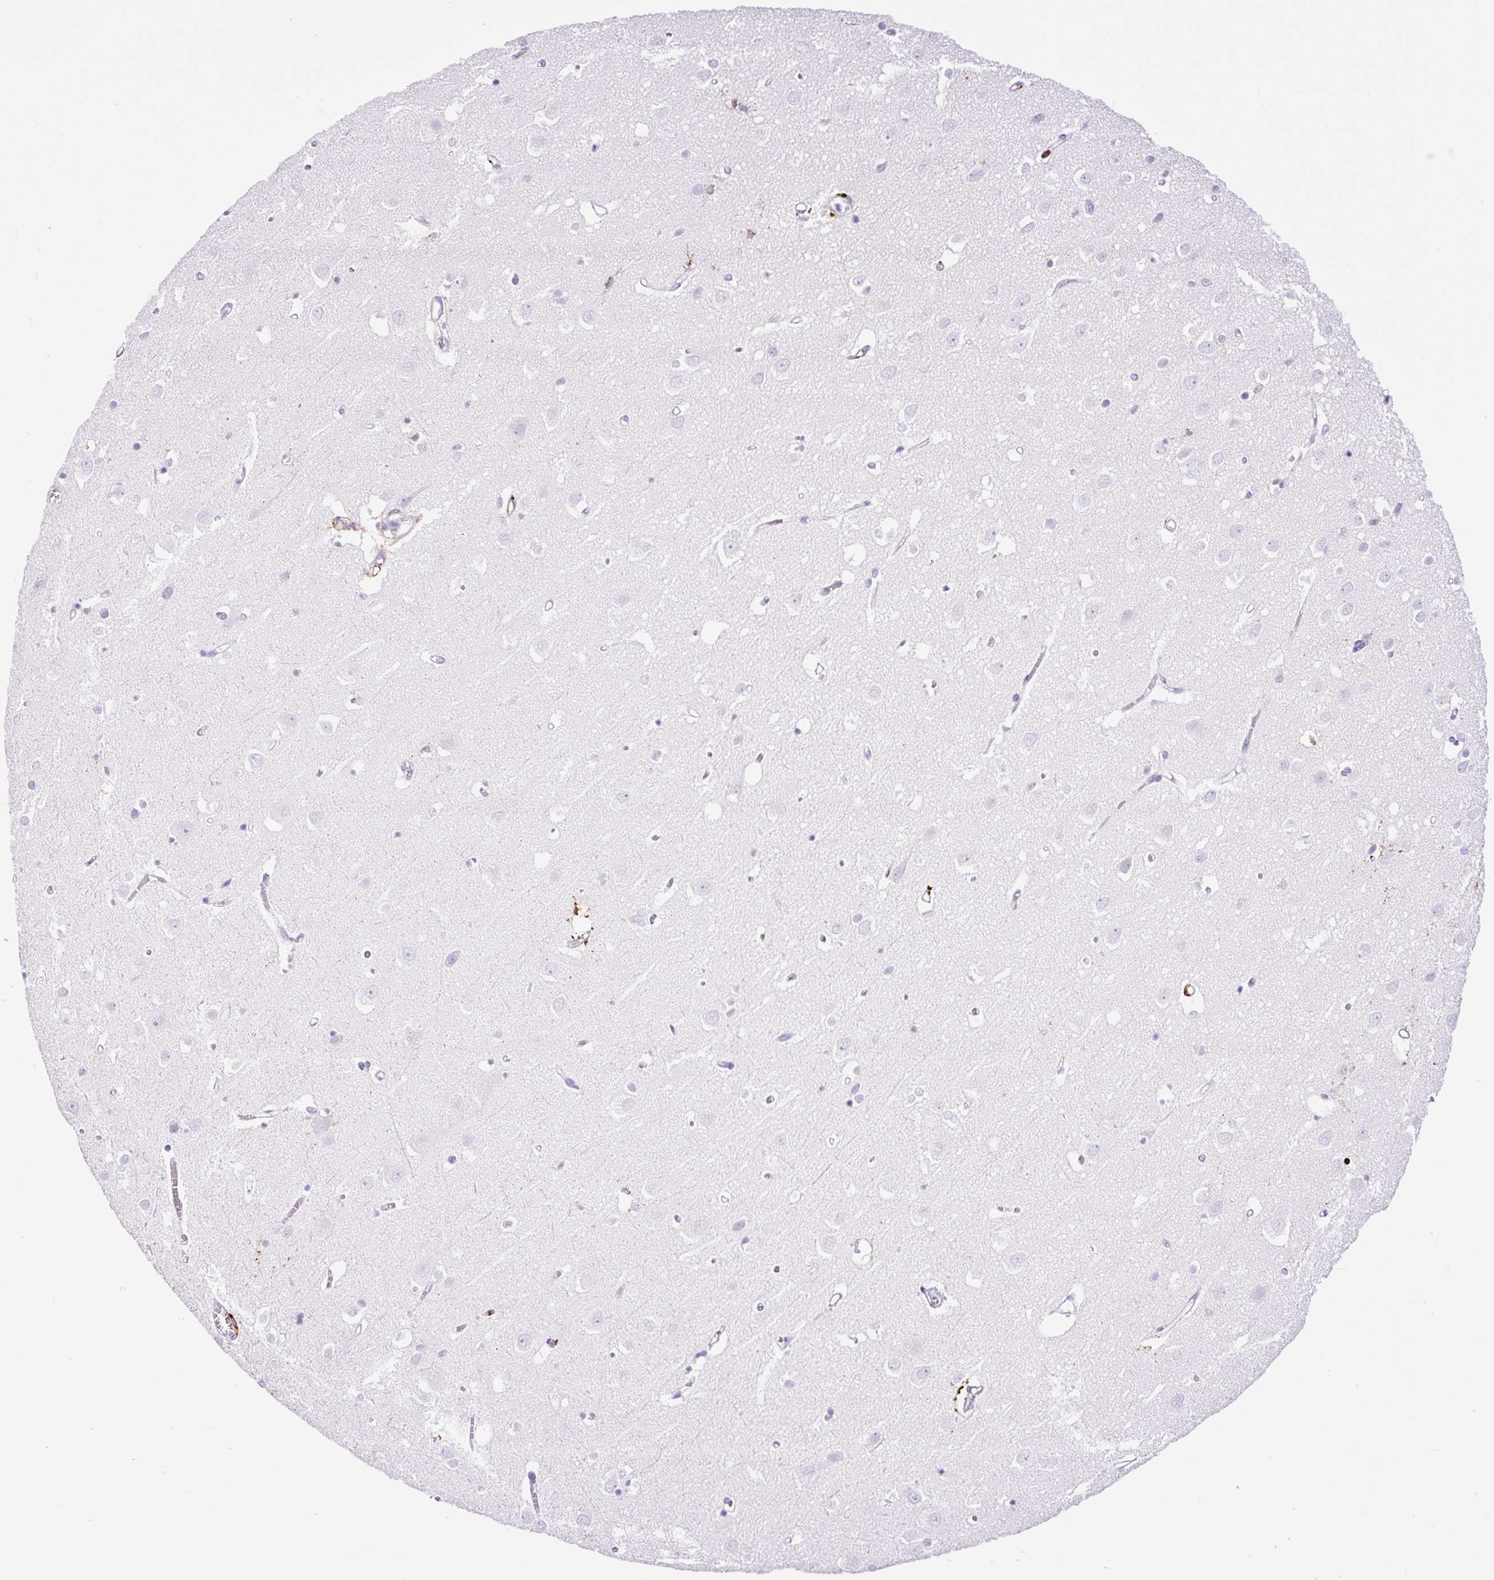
{"staining": {"intensity": "moderate", "quantity": "<25%", "location": "cytoplasmic/membranous"}, "tissue": "cerebral cortex", "cell_type": "Endothelial cells", "image_type": "normal", "snomed": [{"axis": "morphology", "description": "Normal tissue, NOS"}, {"axis": "topography", "description": "Cerebral cortex"}], "caption": "A histopathology image showing moderate cytoplasmic/membranous positivity in approximately <25% of endothelial cells in normal cerebral cortex, as visualized by brown immunohistochemical staining.", "gene": "HLA", "patient": {"sex": "male", "age": 70}}